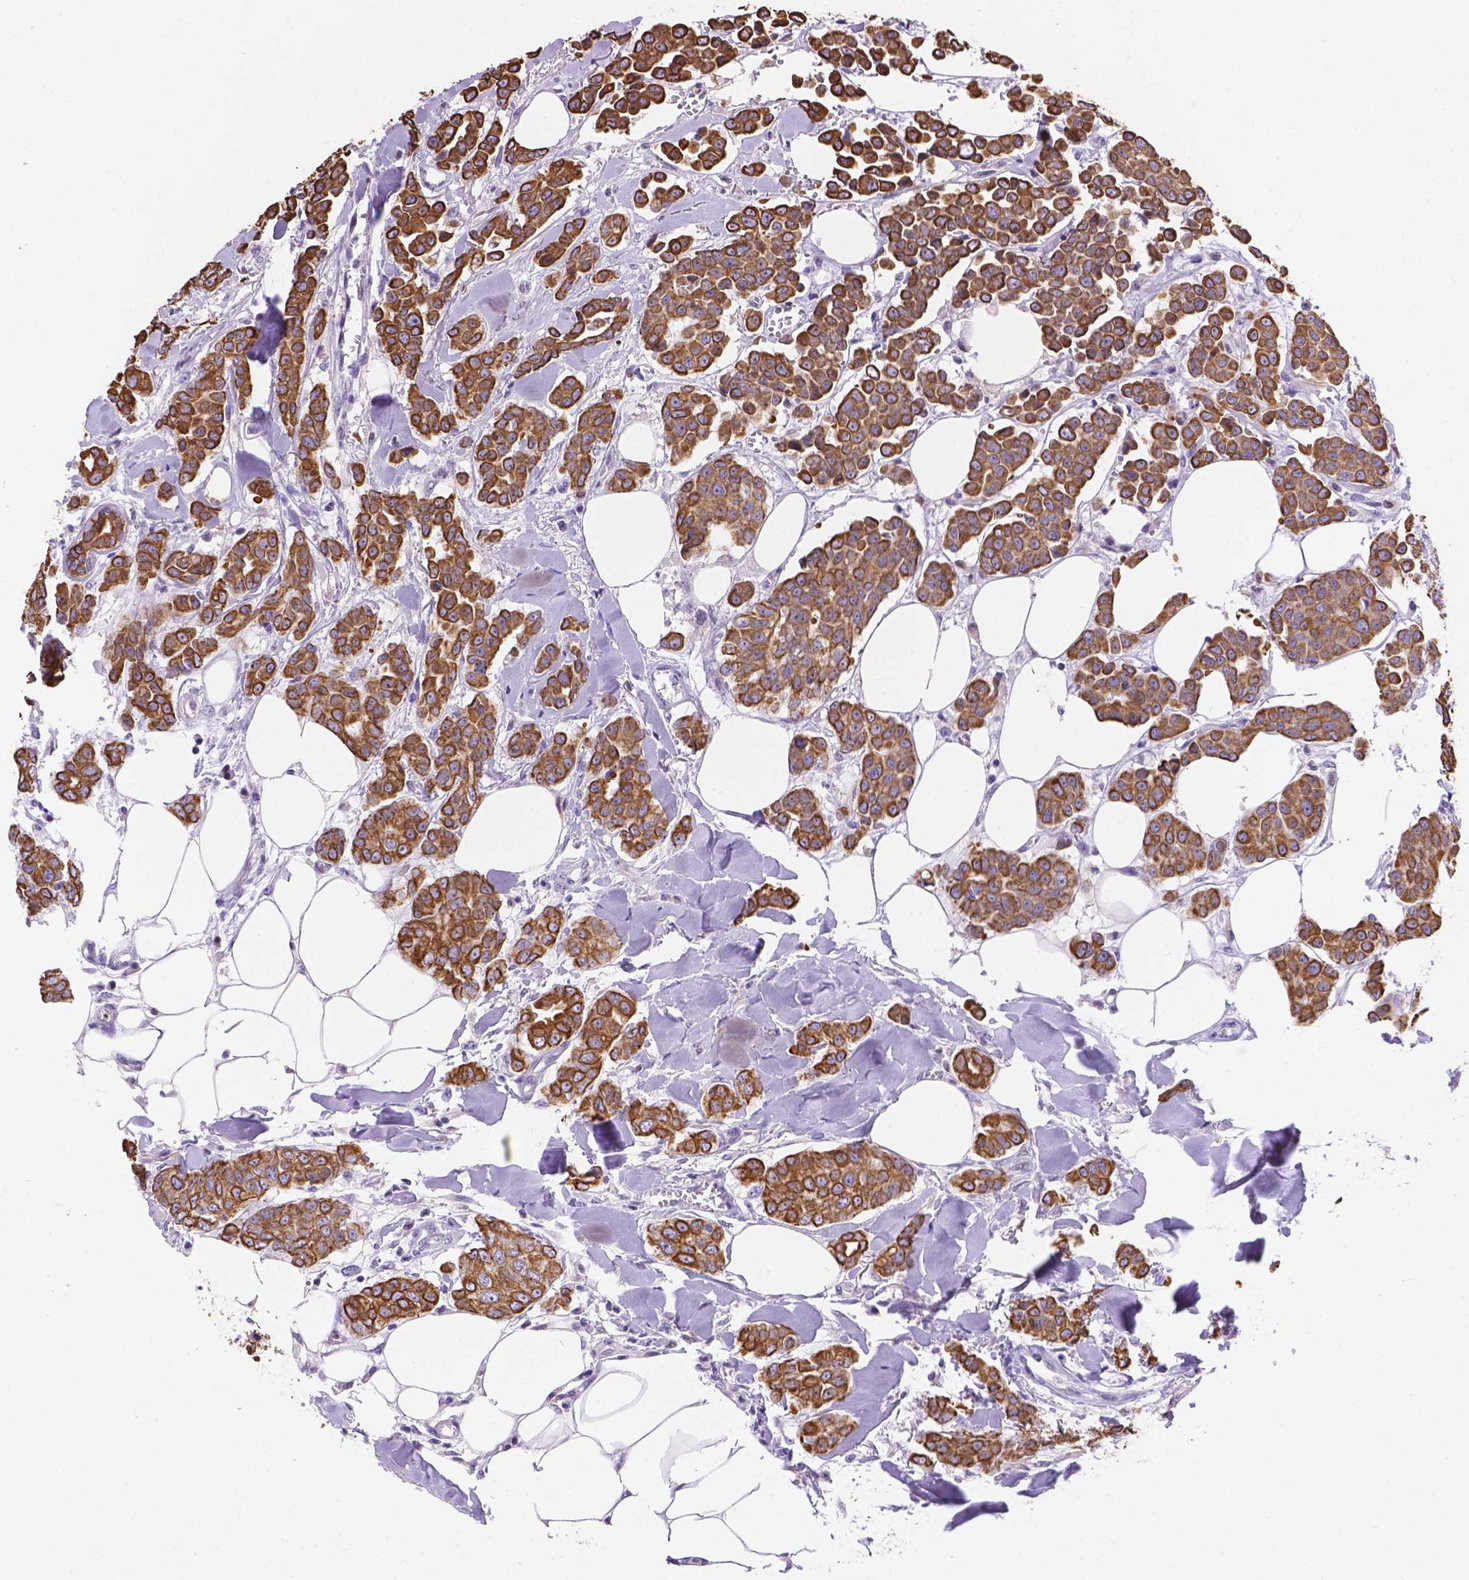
{"staining": {"intensity": "moderate", "quantity": ">75%", "location": "cytoplasmic/membranous"}, "tissue": "breast cancer", "cell_type": "Tumor cells", "image_type": "cancer", "snomed": [{"axis": "morphology", "description": "Duct carcinoma"}, {"axis": "topography", "description": "Breast"}], "caption": "This image exhibits immunohistochemistry staining of breast cancer, with medium moderate cytoplasmic/membranous positivity in about >75% of tumor cells.", "gene": "DMWD", "patient": {"sex": "female", "age": 94}}